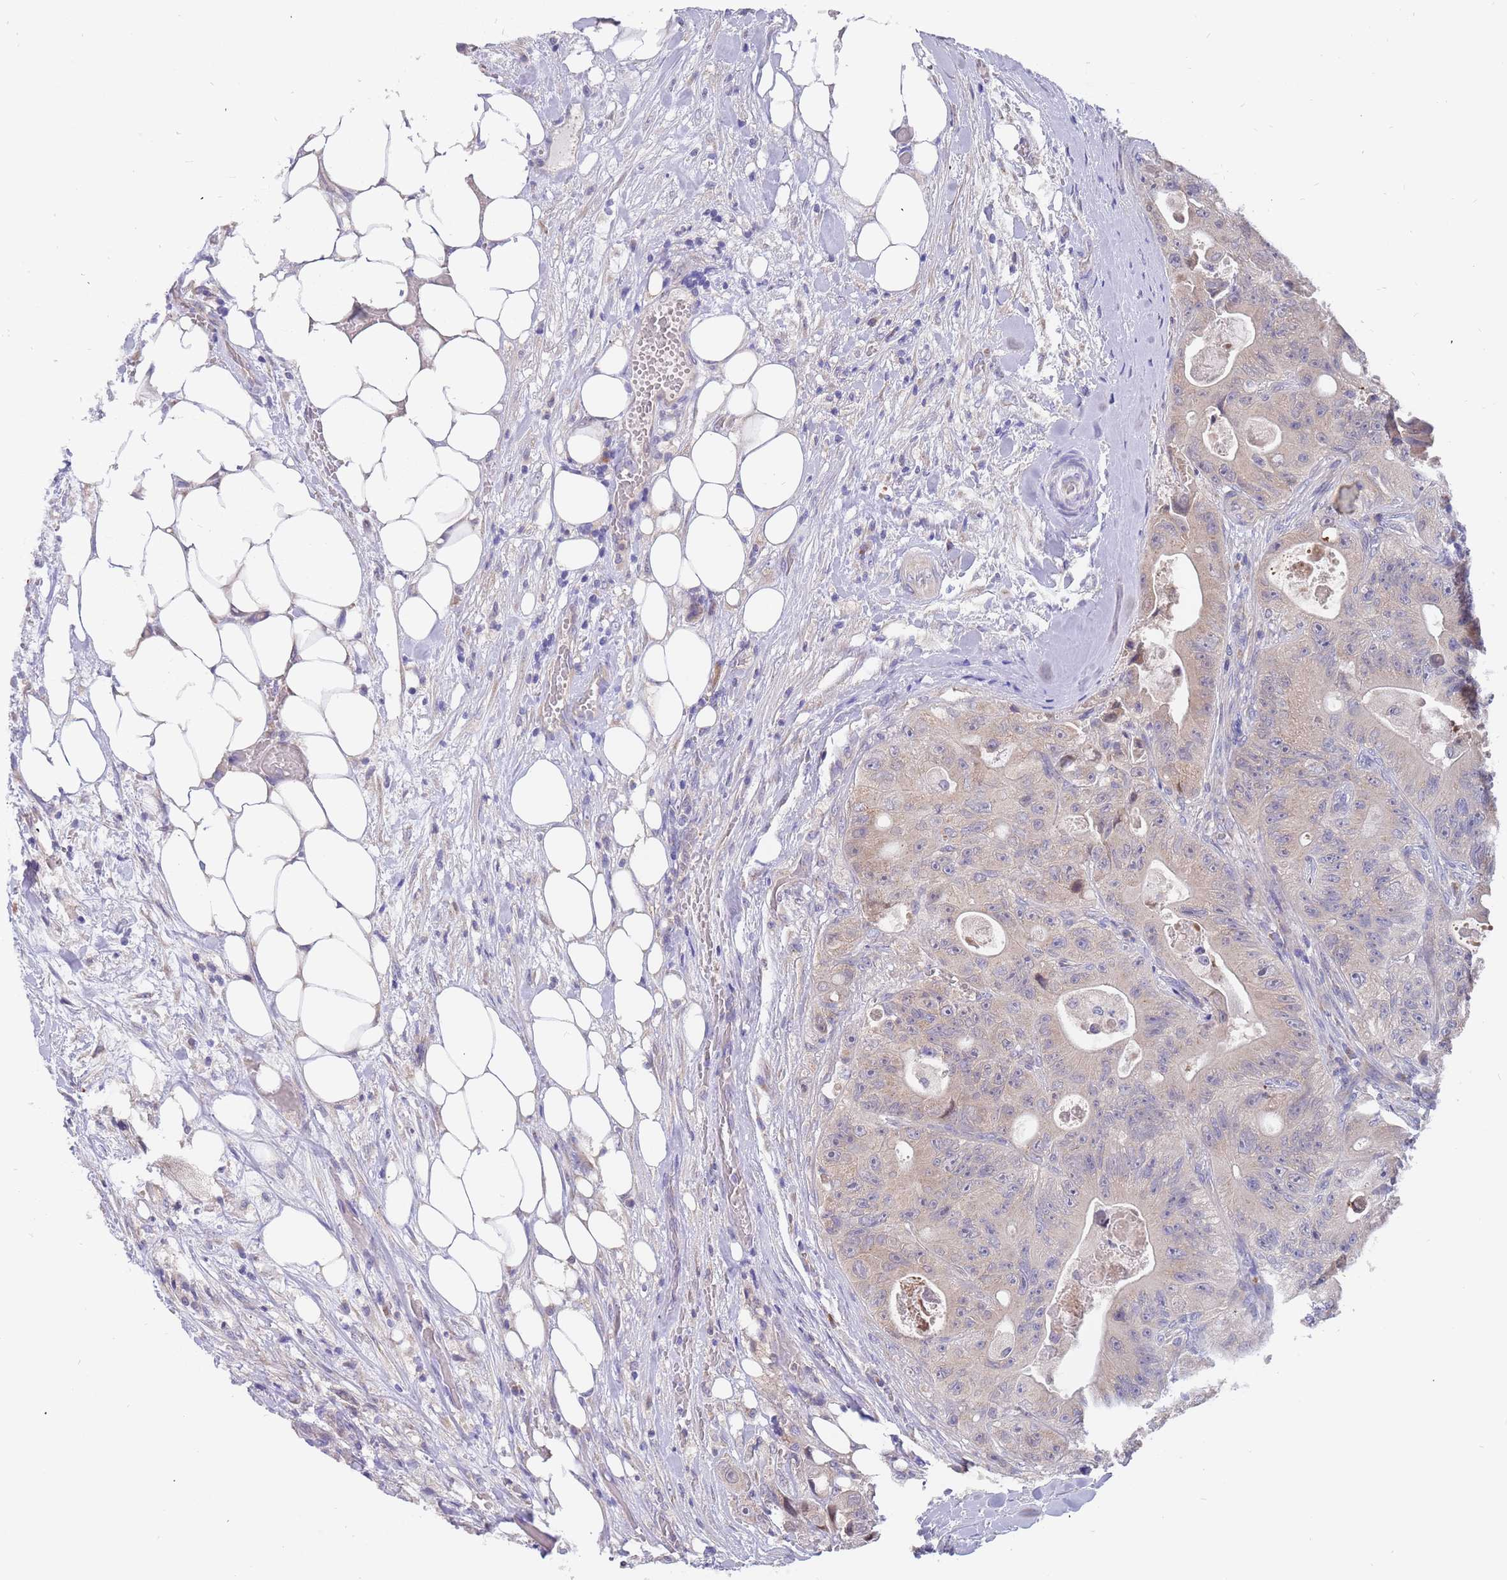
{"staining": {"intensity": "weak", "quantity": "<25%", "location": "cytoplasmic/membranous"}, "tissue": "colorectal cancer", "cell_type": "Tumor cells", "image_type": "cancer", "snomed": [{"axis": "morphology", "description": "Adenocarcinoma, NOS"}, {"axis": "topography", "description": "Colon"}], "caption": "Immunohistochemical staining of human colorectal adenocarcinoma reveals no significant expression in tumor cells.", "gene": "ZNF746", "patient": {"sex": "female", "age": 46}}